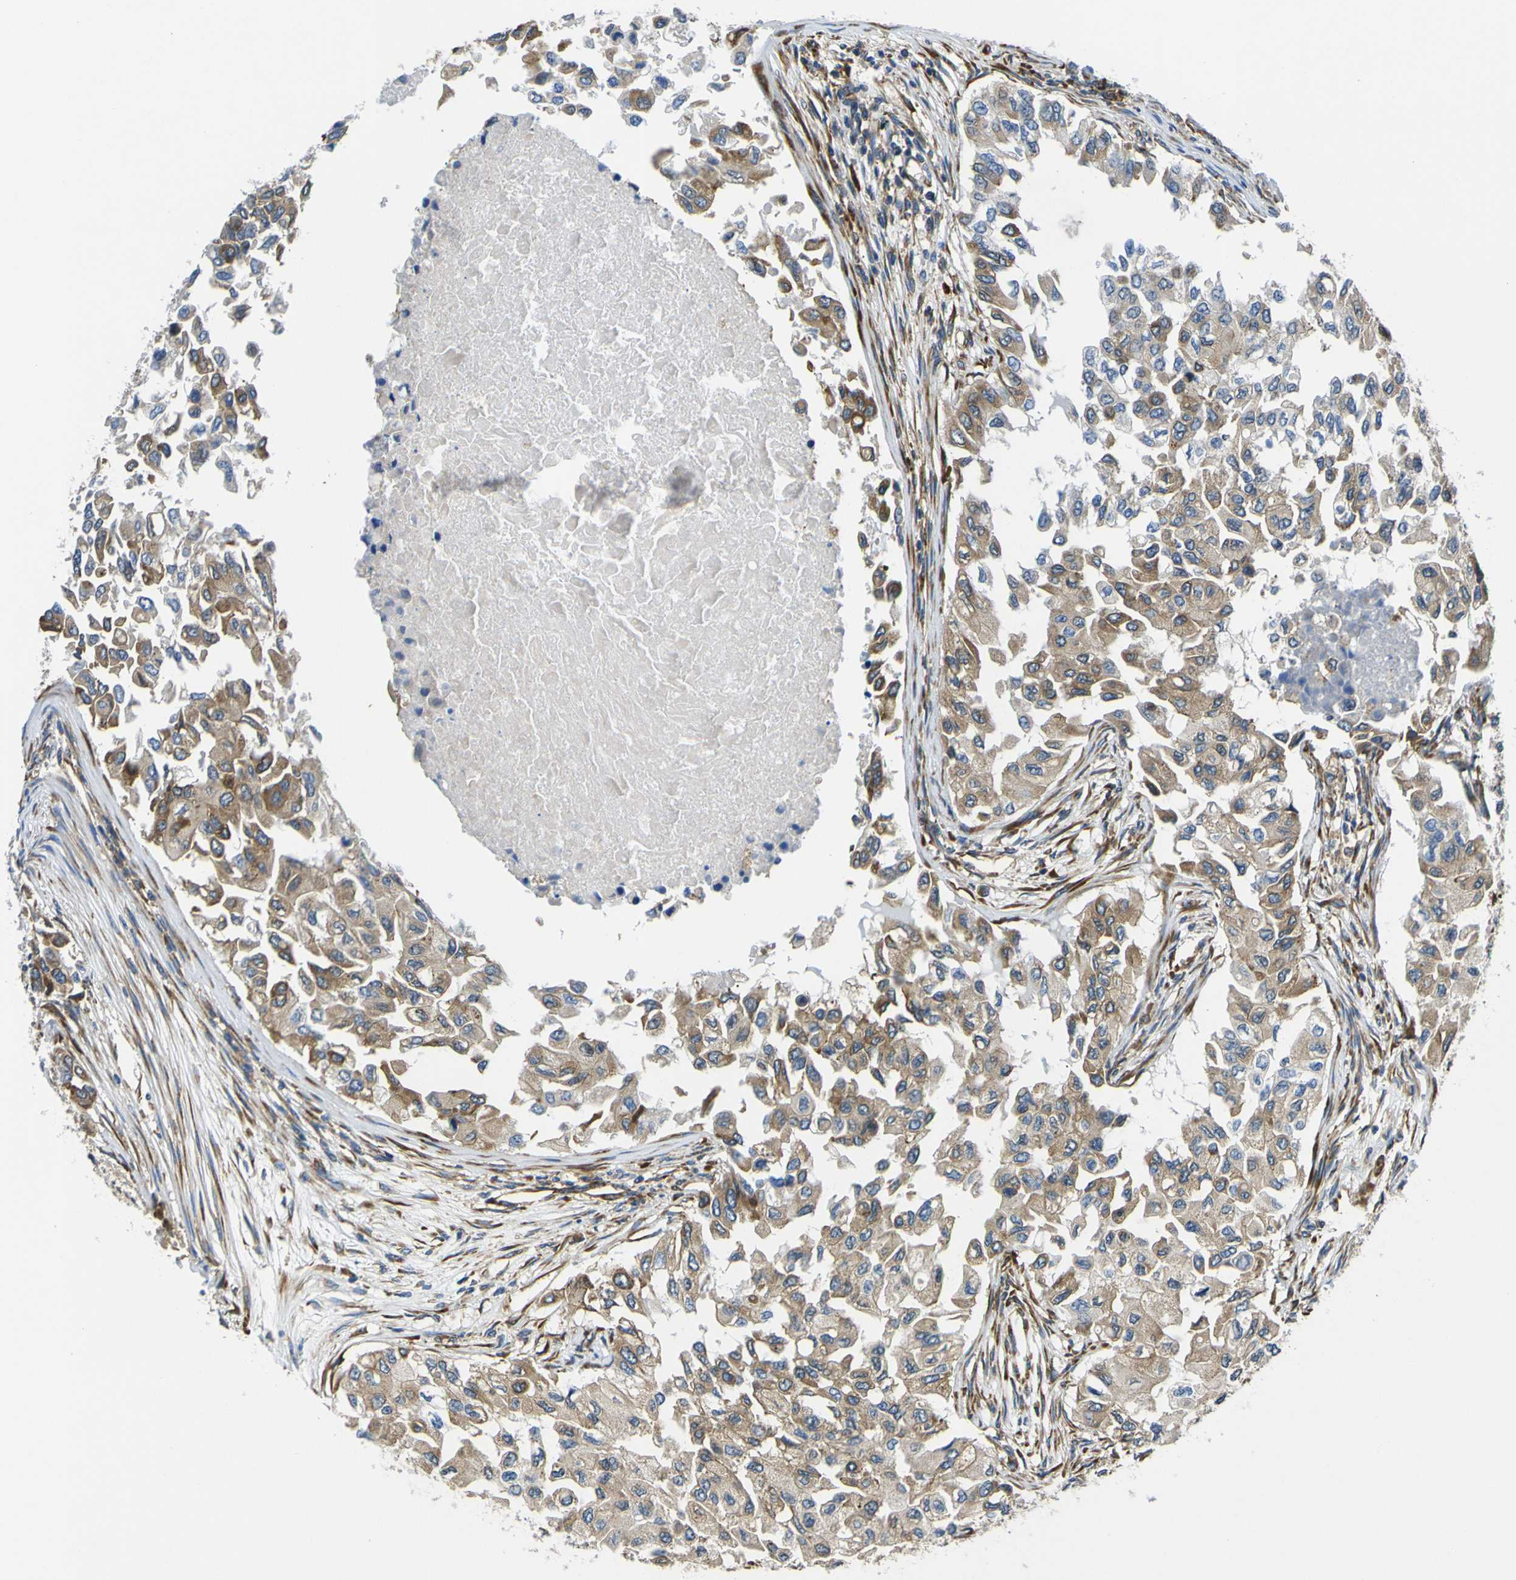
{"staining": {"intensity": "moderate", "quantity": ">75%", "location": "cytoplasmic/membranous"}, "tissue": "breast cancer", "cell_type": "Tumor cells", "image_type": "cancer", "snomed": [{"axis": "morphology", "description": "Normal tissue, NOS"}, {"axis": "morphology", "description": "Duct carcinoma"}, {"axis": "topography", "description": "Breast"}], "caption": "IHC of breast cancer shows medium levels of moderate cytoplasmic/membranous positivity in about >75% of tumor cells. The staining is performed using DAB brown chromogen to label protein expression. The nuclei are counter-stained blue using hematoxylin.", "gene": "RPSA", "patient": {"sex": "female", "age": 49}}